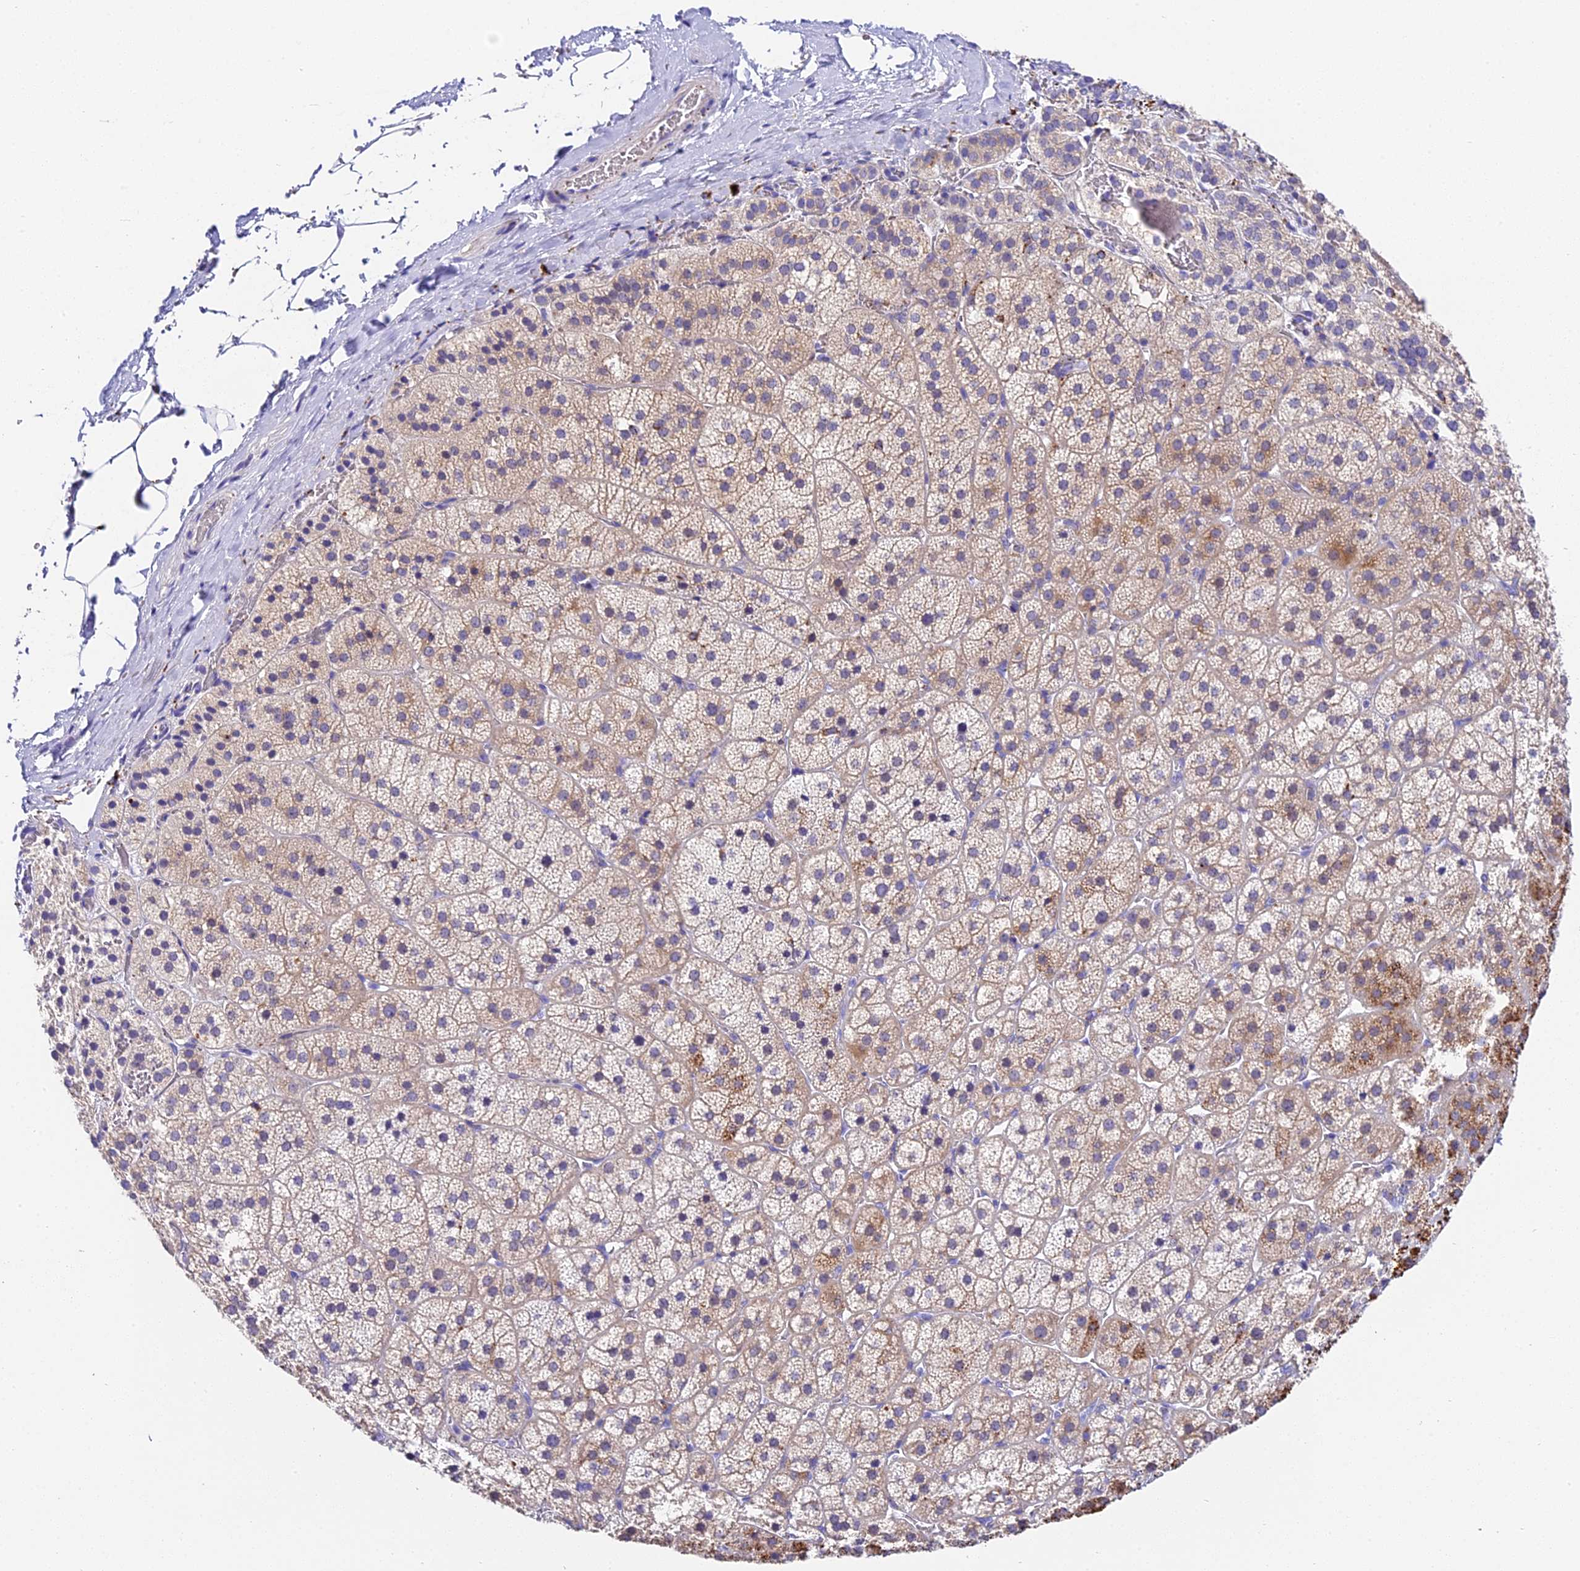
{"staining": {"intensity": "moderate", "quantity": "<25%", "location": "cytoplasmic/membranous"}, "tissue": "adrenal gland", "cell_type": "Glandular cells", "image_type": "normal", "snomed": [{"axis": "morphology", "description": "Normal tissue, NOS"}, {"axis": "topography", "description": "Adrenal gland"}], "caption": "Immunohistochemistry (IHC) (DAB (3,3'-diaminobenzidine)) staining of unremarkable human adrenal gland exhibits moderate cytoplasmic/membranous protein staining in about <25% of glandular cells. (IHC, brightfield microscopy, high magnification).", "gene": "LYPD6", "patient": {"sex": "female", "age": 44}}